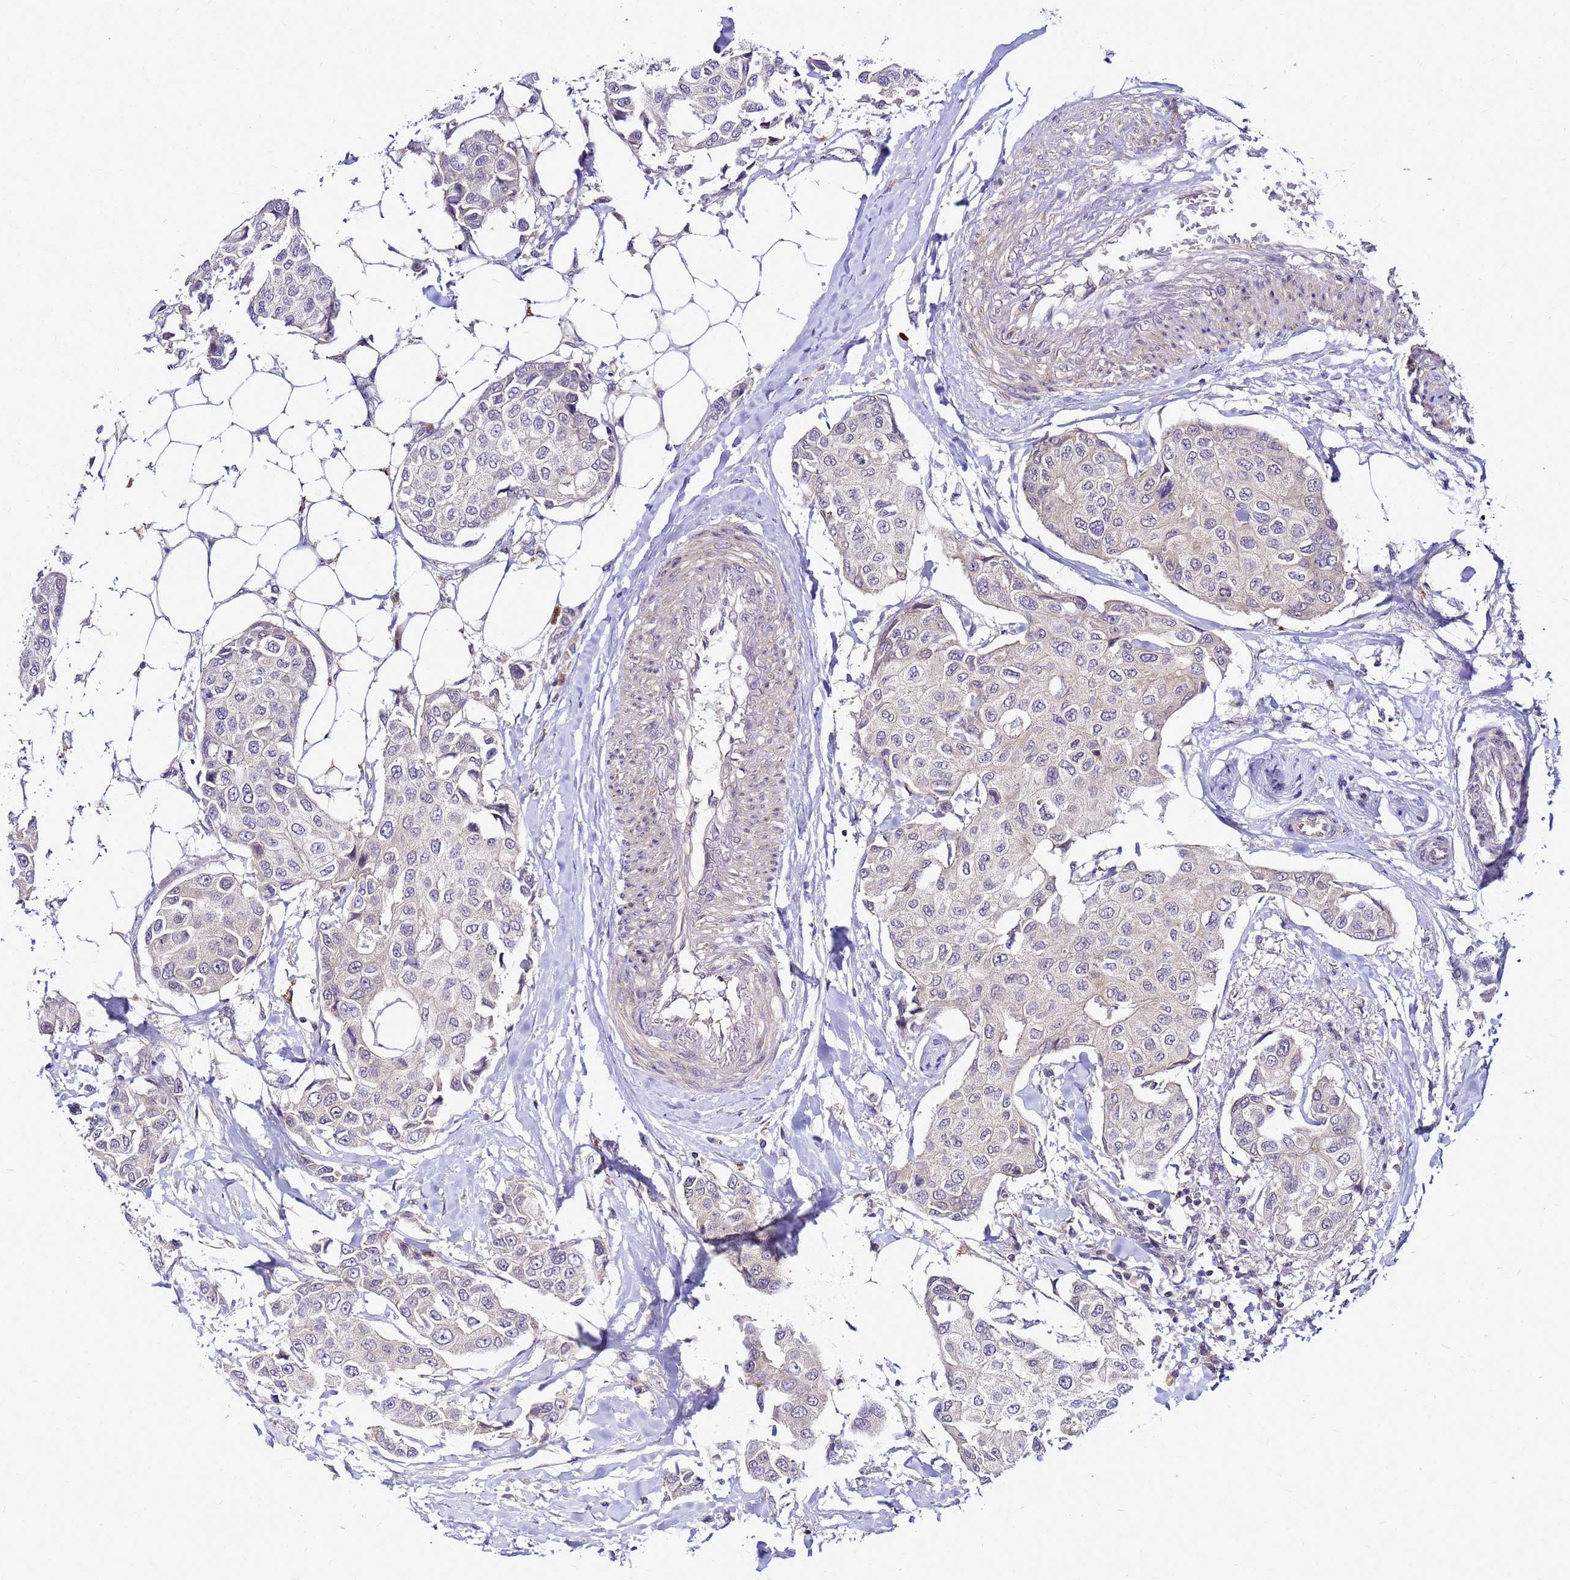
{"staining": {"intensity": "negative", "quantity": "none", "location": "none"}, "tissue": "breast cancer", "cell_type": "Tumor cells", "image_type": "cancer", "snomed": [{"axis": "morphology", "description": "Duct carcinoma"}, {"axis": "topography", "description": "Breast"}], "caption": "A histopathology image of breast invasive ductal carcinoma stained for a protein reveals no brown staining in tumor cells.", "gene": "SAT1", "patient": {"sex": "female", "age": 80}}